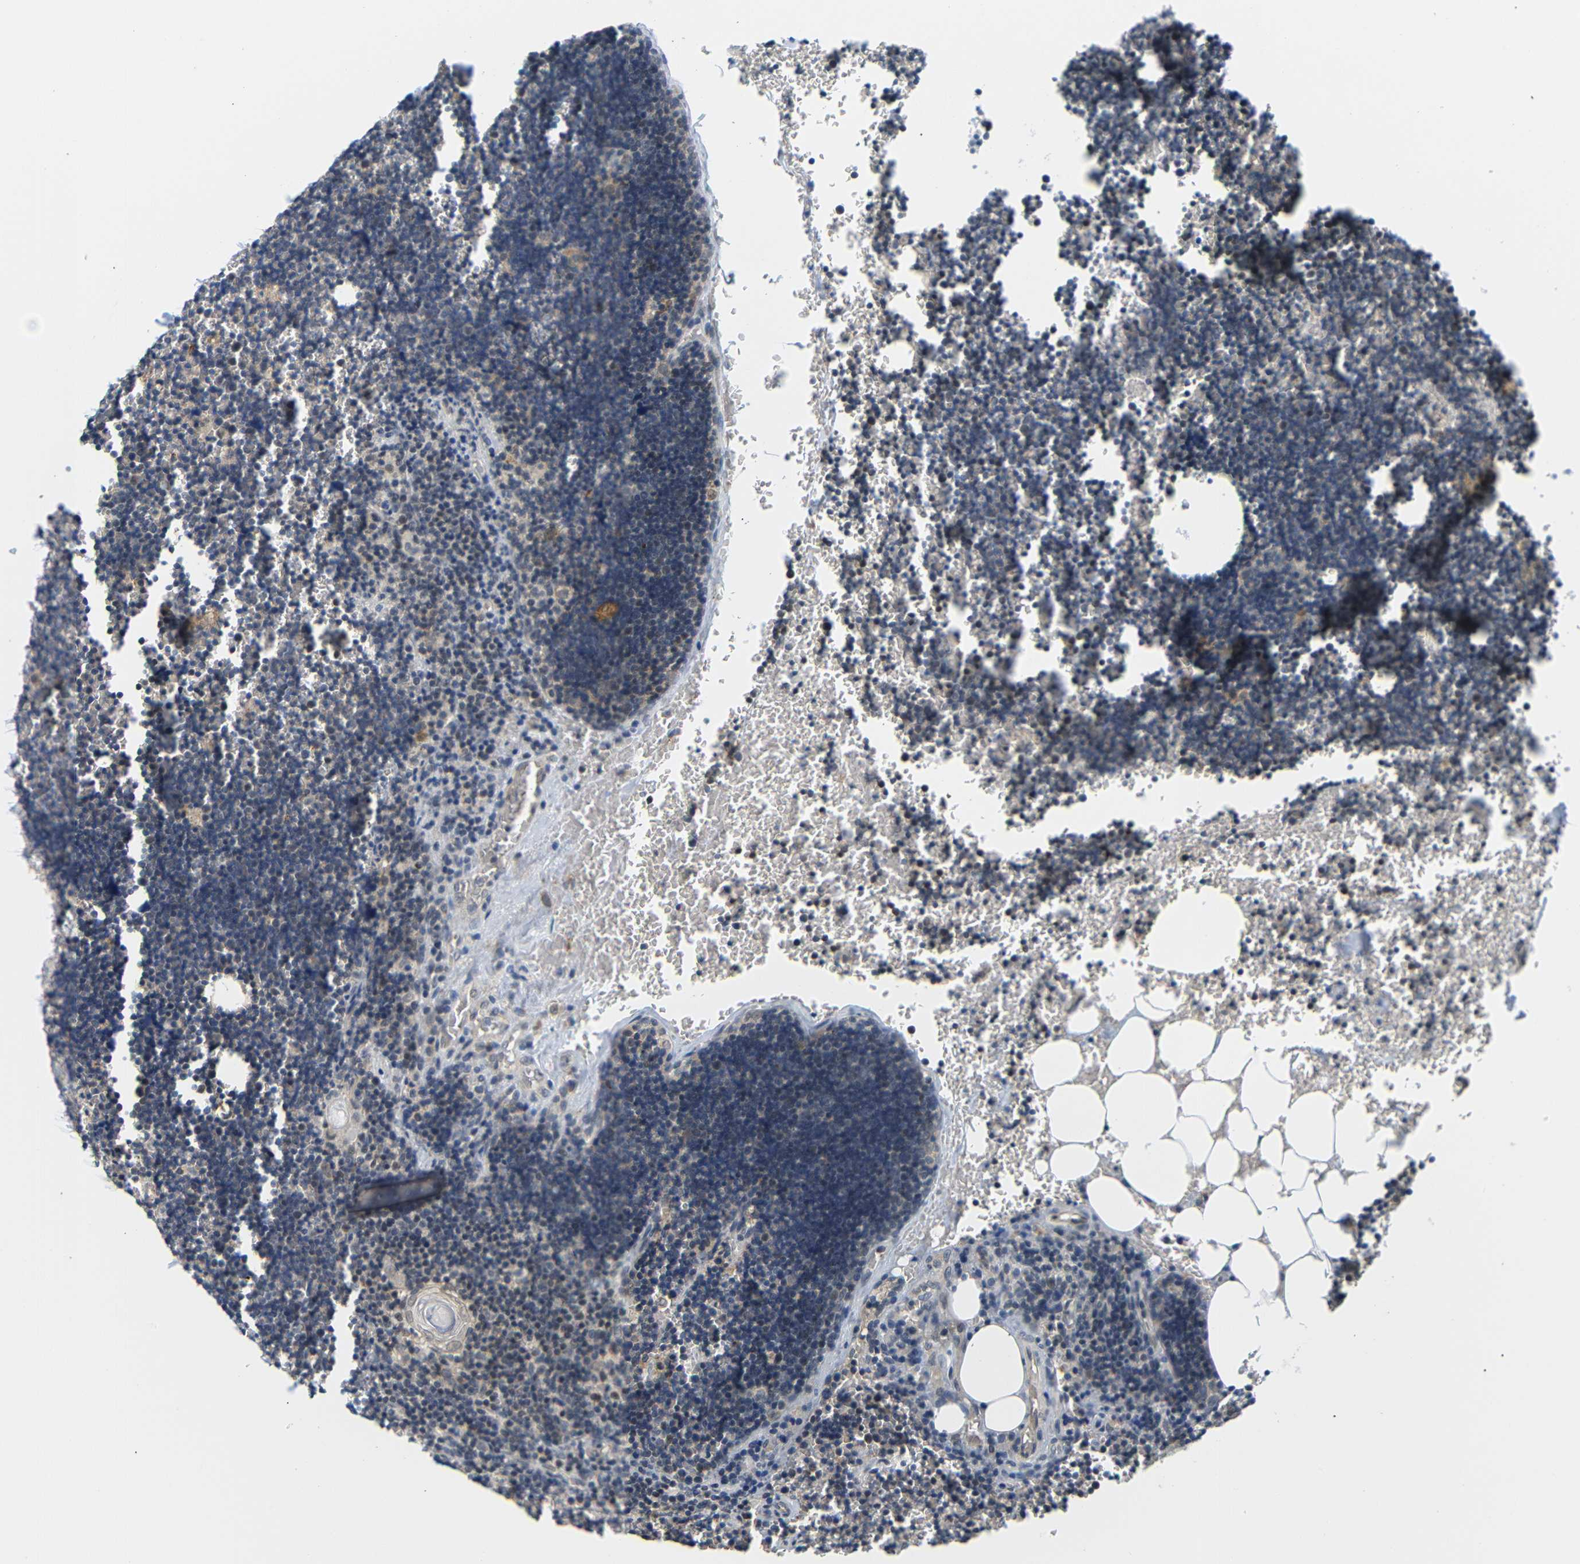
{"staining": {"intensity": "weak", "quantity": "25%-75%", "location": "cytoplasmic/membranous"}, "tissue": "lymph node", "cell_type": "Germinal center cells", "image_type": "normal", "snomed": [{"axis": "morphology", "description": "Normal tissue, NOS"}, {"axis": "topography", "description": "Lymph node"}], "caption": "DAB immunohistochemical staining of normal lymph node shows weak cytoplasmic/membranous protein positivity in about 25%-75% of germinal center cells. (Stains: DAB in brown, nuclei in blue, Microscopy: brightfield microscopy at high magnification).", "gene": "GJA5", "patient": {"sex": "male", "age": 33}}